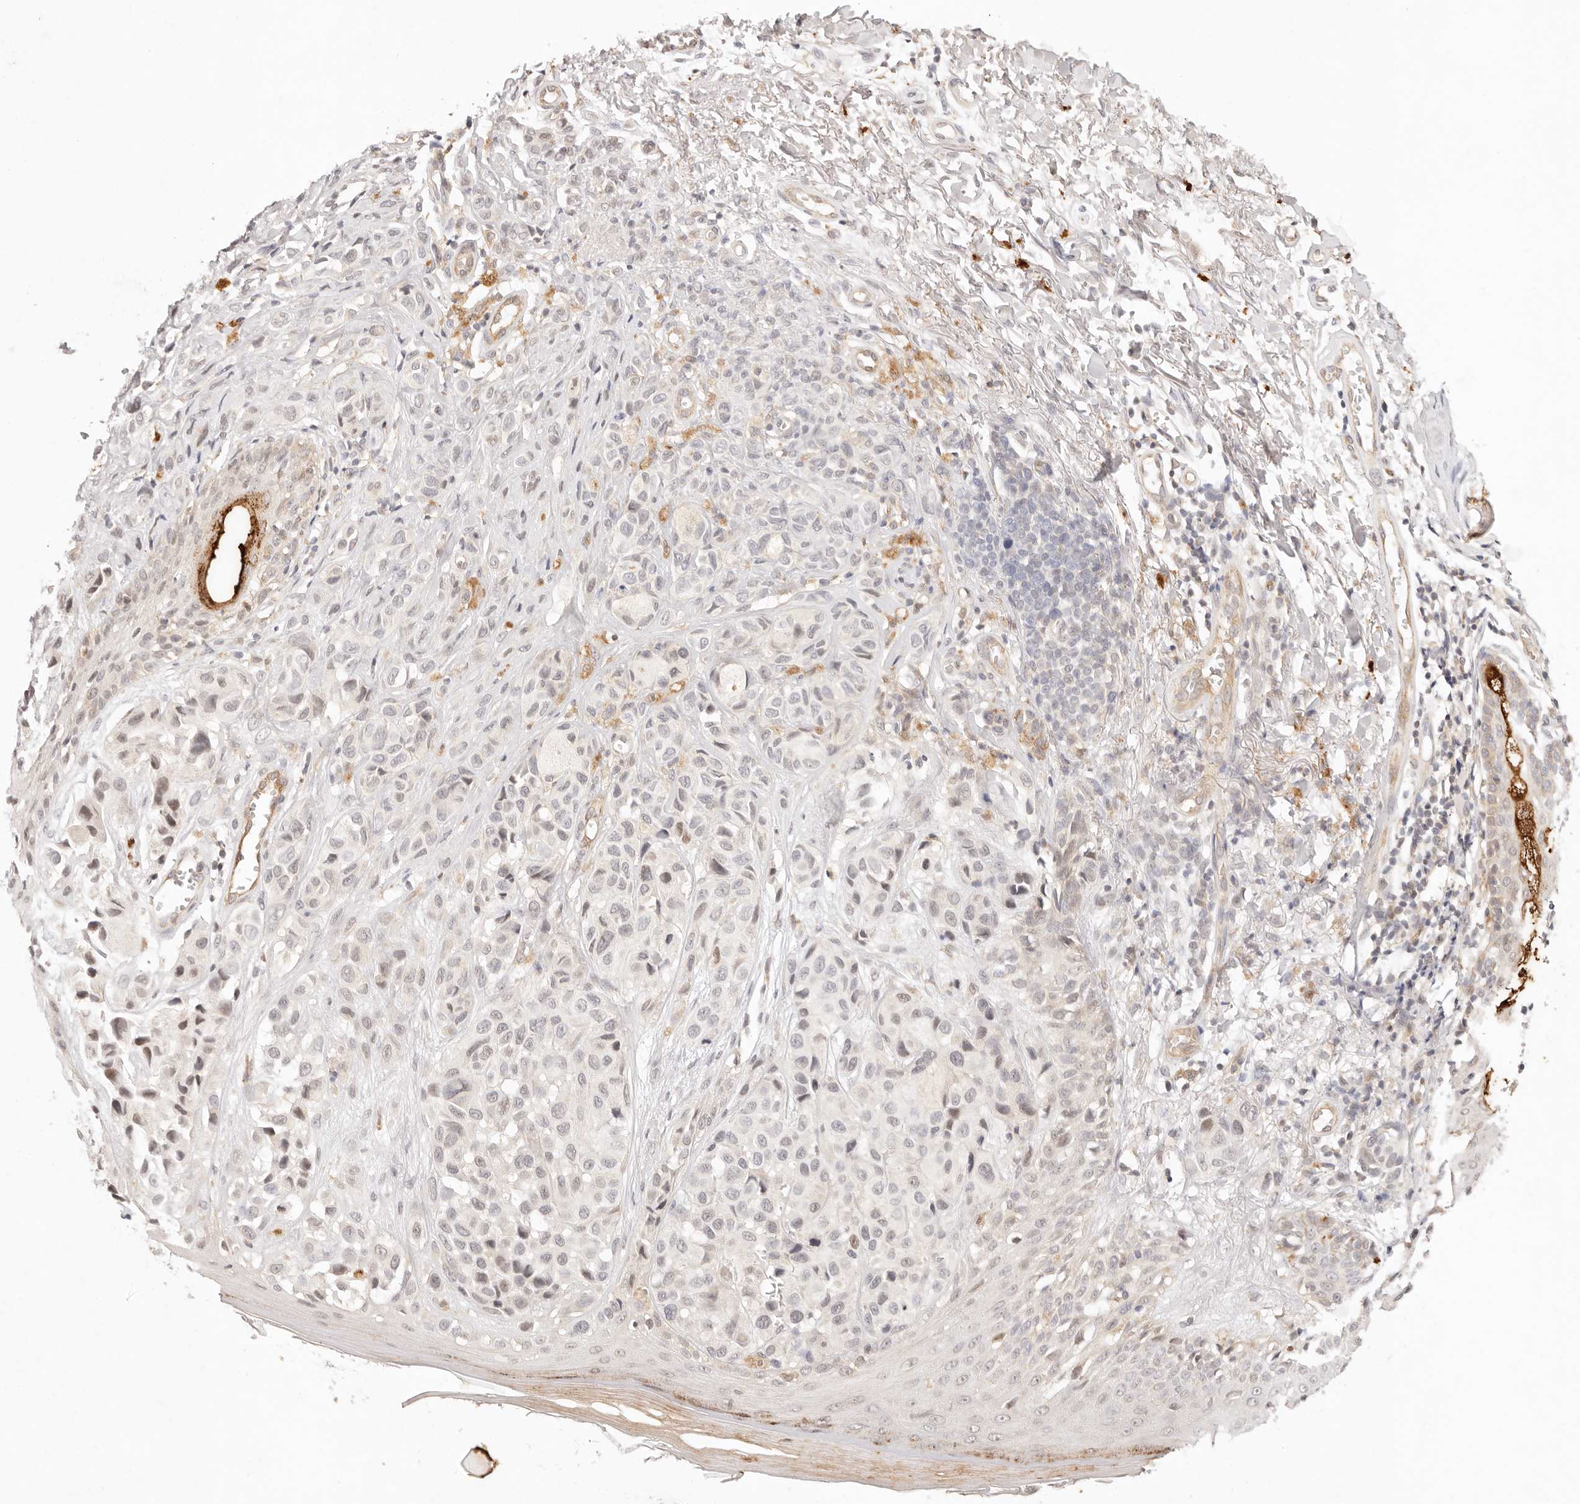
{"staining": {"intensity": "negative", "quantity": "none", "location": "none"}, "tissue": "melanoma", "cell_type": "Tumor cells", "image_type": "cancer", "snomed": [{"axis": "morphology", "description": "Malignant melanoma, NOS"}, {"axis": "topography", "description": "Skin"}], "caption": "An IHC photomicrograph of malignant melanoma is shown. There is no staining in tumor cells of malignant melanoma.", "gene": "GPR156", "patient": {"sex": "female", "age": 58}}